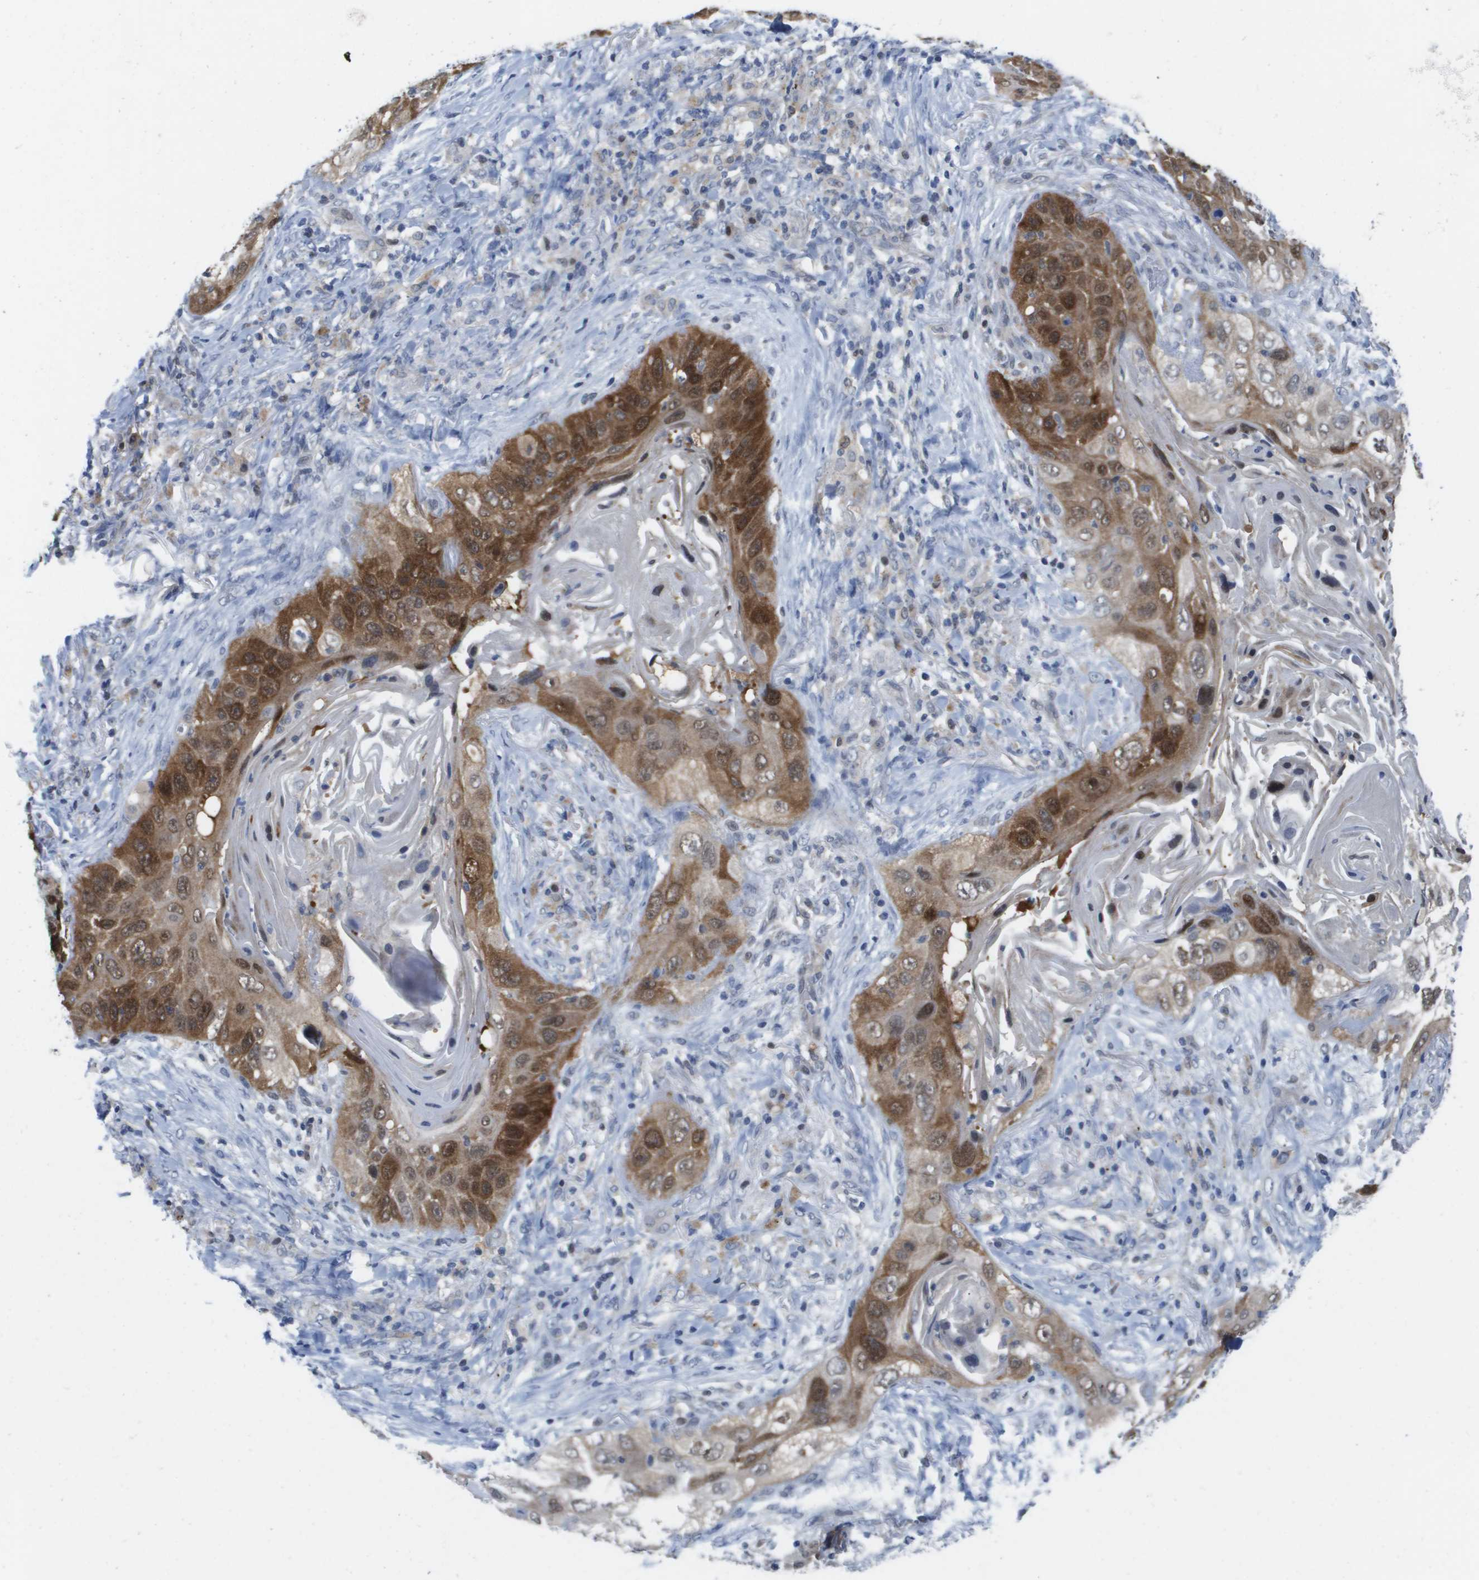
{"staining": {"intensity": "moderate", "quantity": ">75%", "location": "cytoplasmic/membranous"}, "tissue": "lung cancer", "cell_type": "Tumor cells", "image_type": "cancer", "snomed": [{"axis": "morphology", "description": "Squamous cell carcinoma, NOS"}, {"axis": "topography", "description": "Lung"}], "caption": "Lung cancer (squamous cell carcinoma) stained with DAB immunohistochemistry (IHC) displays medium levels of moderate cytoplasmic/membranous staining in approximately >75% of tumor cells. (DAB (3,3'-diaminobenzidine) = brown stain, brightfield microscopy at high magnification).", "gene": "FKBP4", "patient": {"sex": "female", "age": 67}}